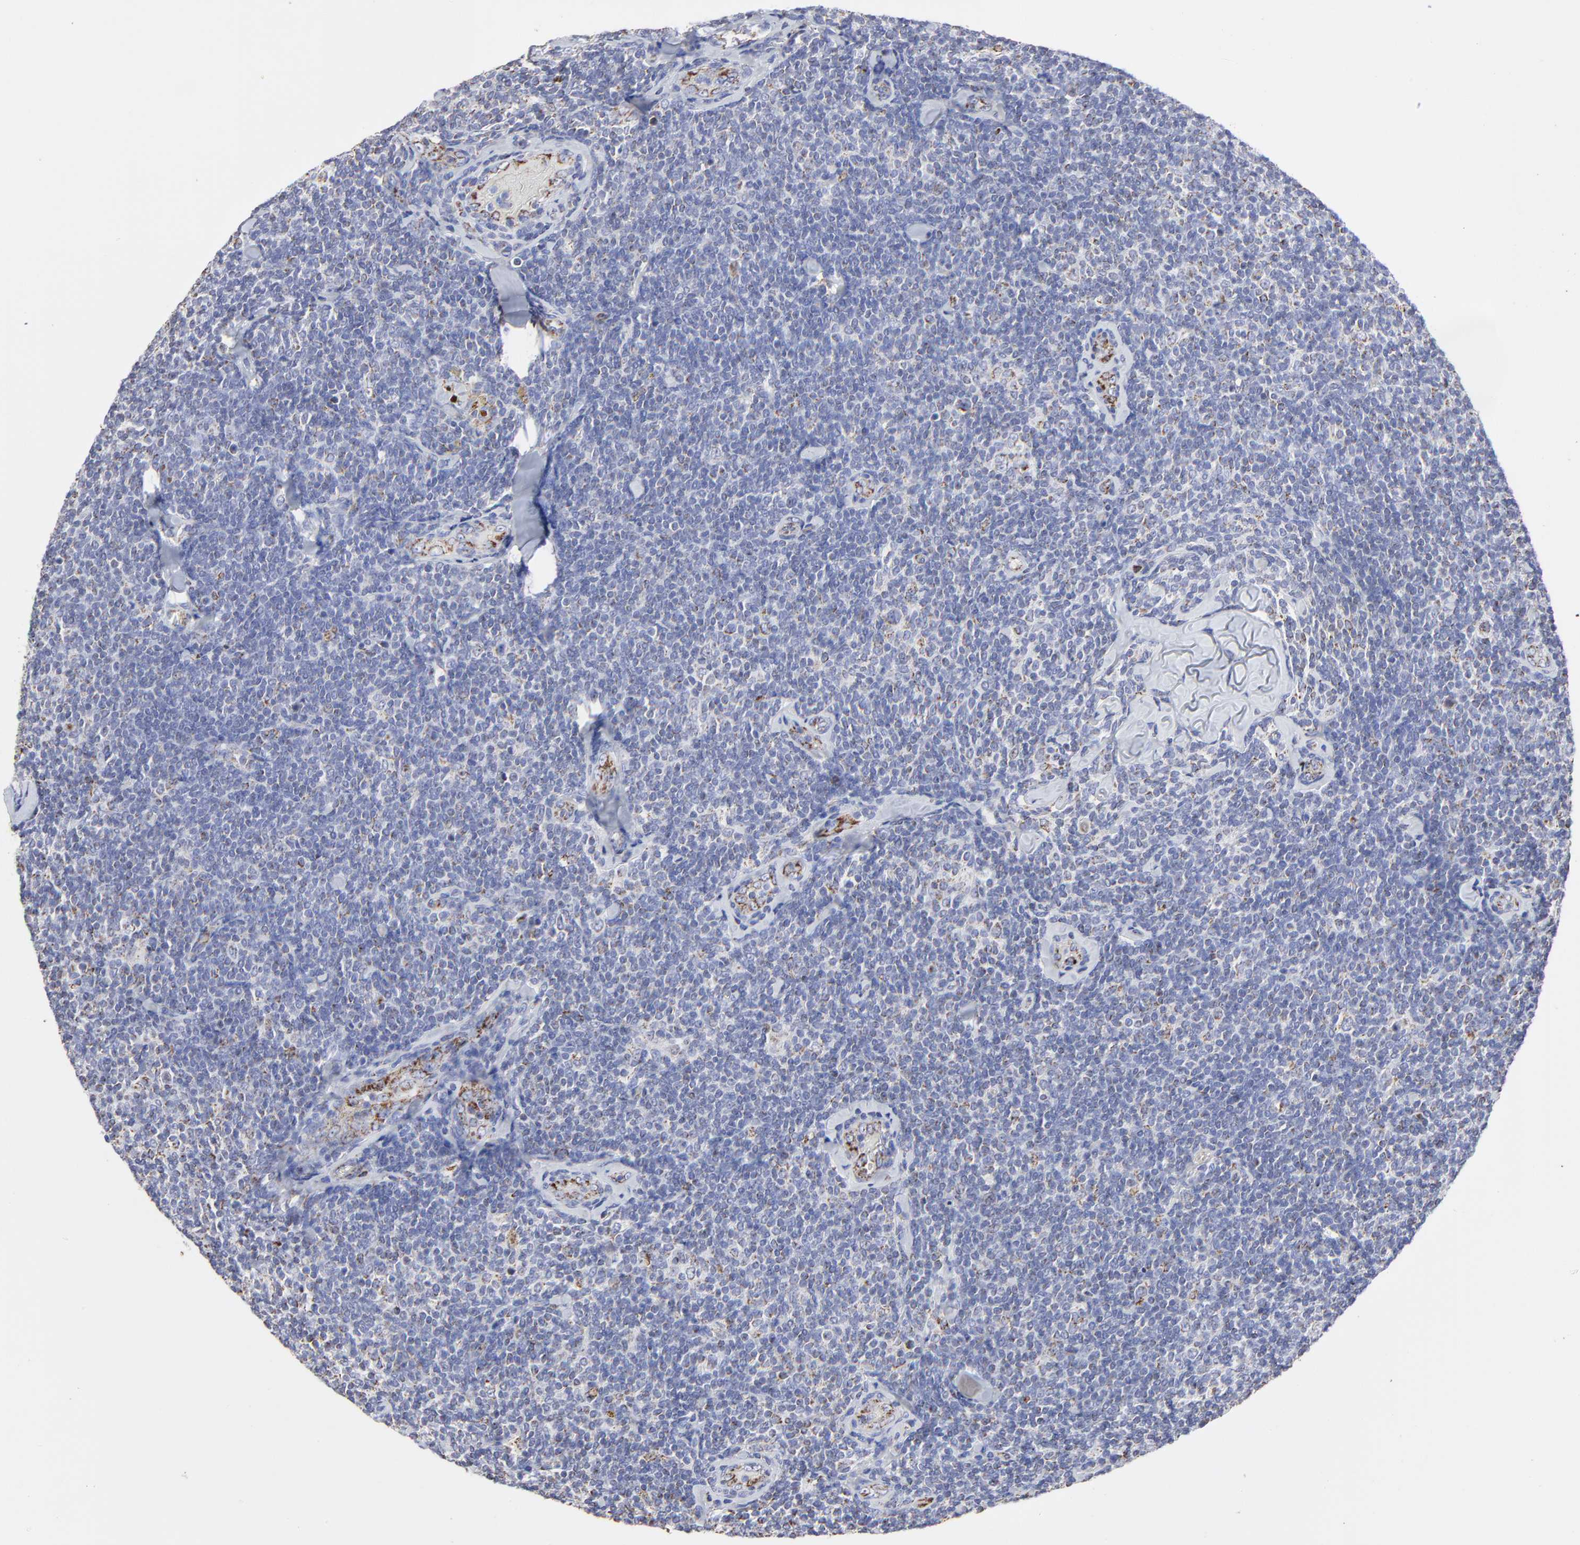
{"staining": {"intensity": "negative", "quantity": "none", "location": "none"}, "tissue": "lymphoma", "cell_type": "Tumor cells", "image_type": "cancer", "snomed": [{"axis": "morphology", "description": "Malignant lymphoma, non-Hodgkin's type, Low grade"}, {"axis": "topography", "description": "Lymph node"}], "caption": "An immunohistochemistry (IHC) histopathology image of malignant lymphoma, non-Hodgkin's type (low-grade) is shown. There is no staining in tumor cells of malignant lymphoma, non-Hodgkin's type (low-grade).", "gene": "PINK1", "patient": {"sex": "female", "age": 56}}